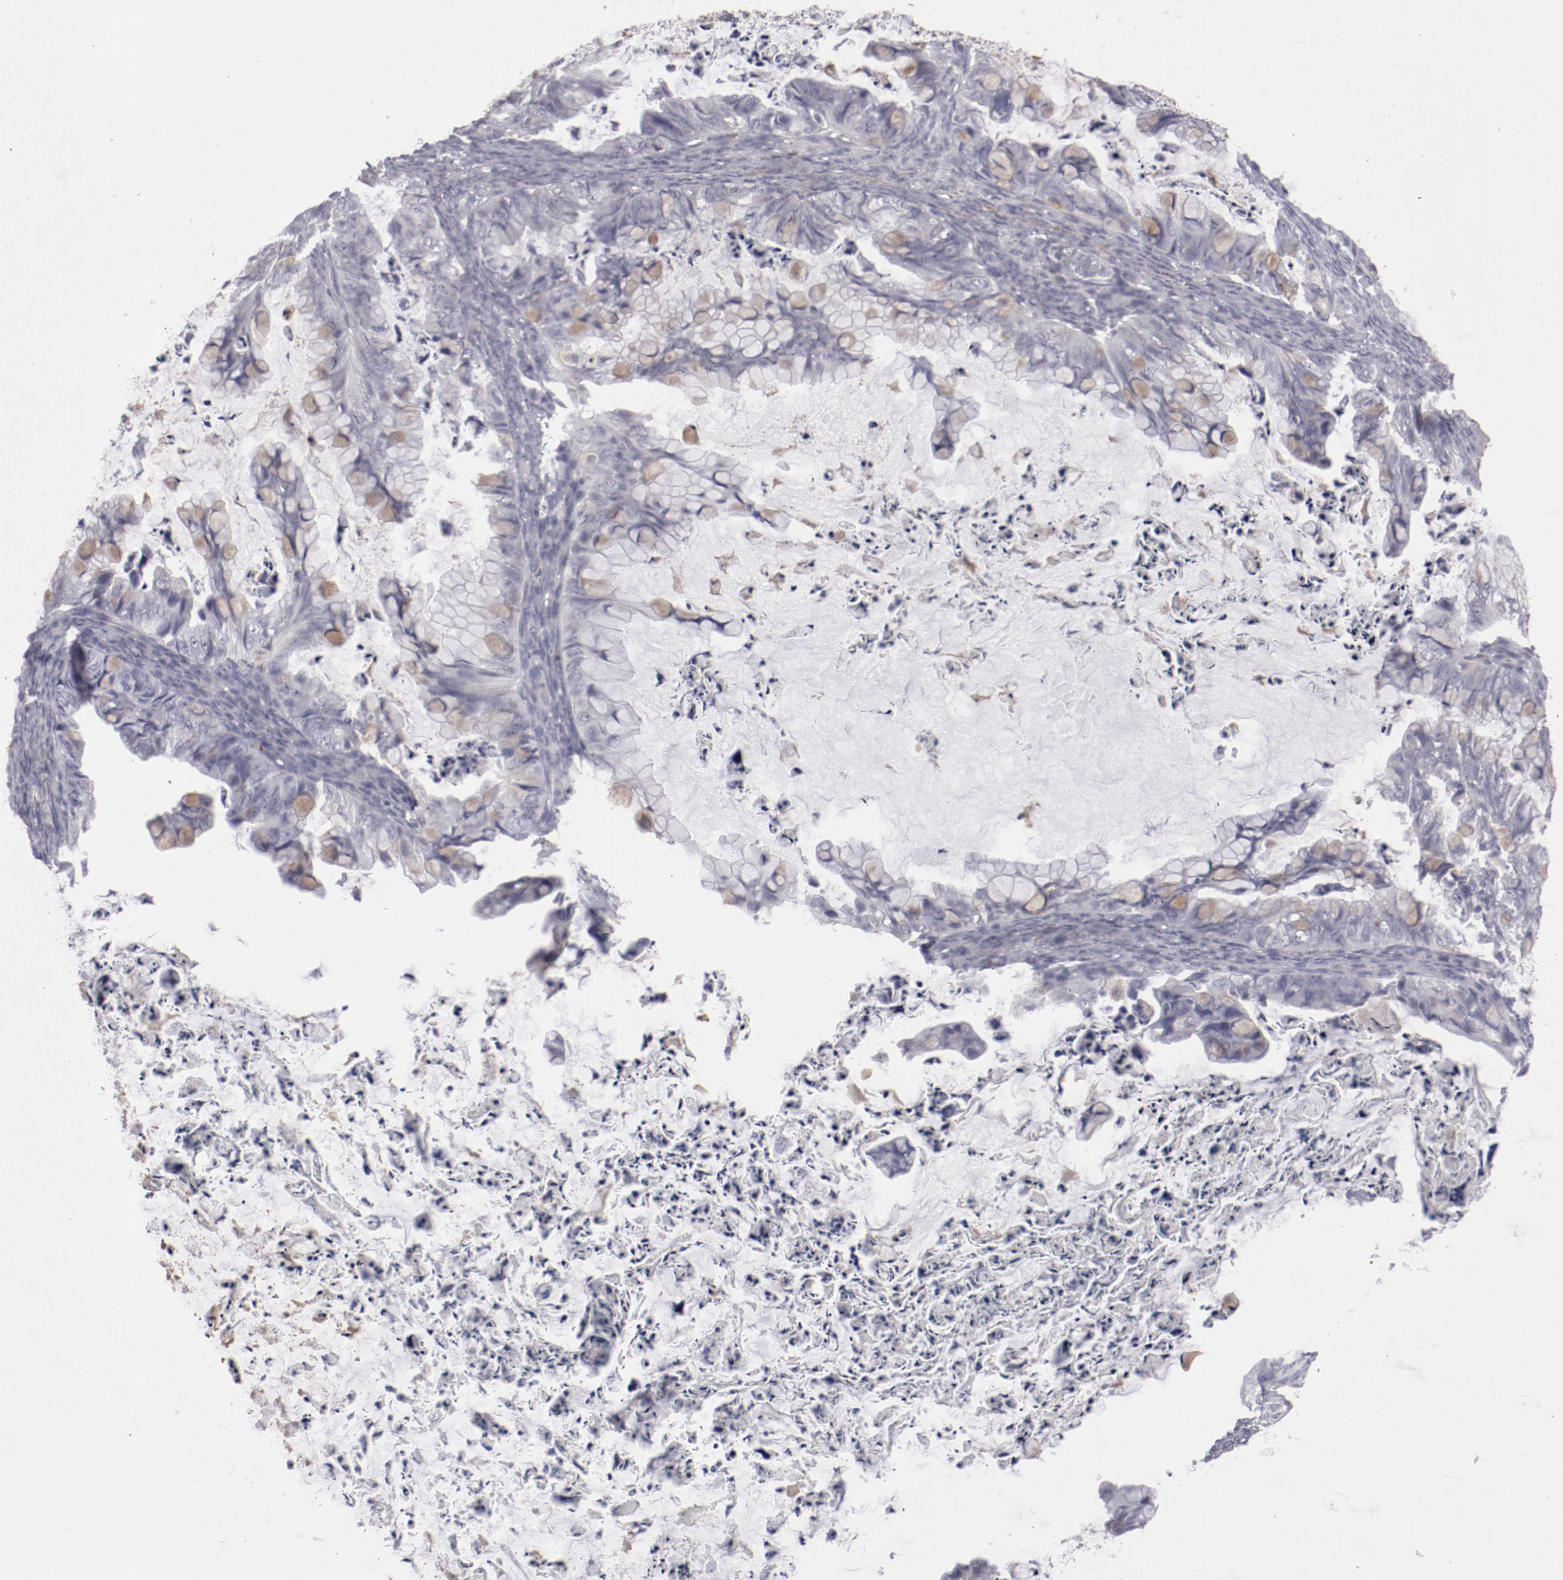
{"staining": {"intensity": "negative", "quantity": "none", "location": "none"}, "tissue": "ovarian cancer", "cell_type": "Tumor cells", "image_type": "cancer", "snomed": [{"axis": "morphology", "description": "Cystadenocarcinoma, mucinous, NOS"}, {"axis": "topography", "description": "Ovary"}], "caption": "DAB immunohistochemical staining of mucinous cystadenocarcinoma (ovarian) shows no significant positivity in tumor cells.", "gene": "LEF1", "patient": {"sex": "female", "age": 36}}